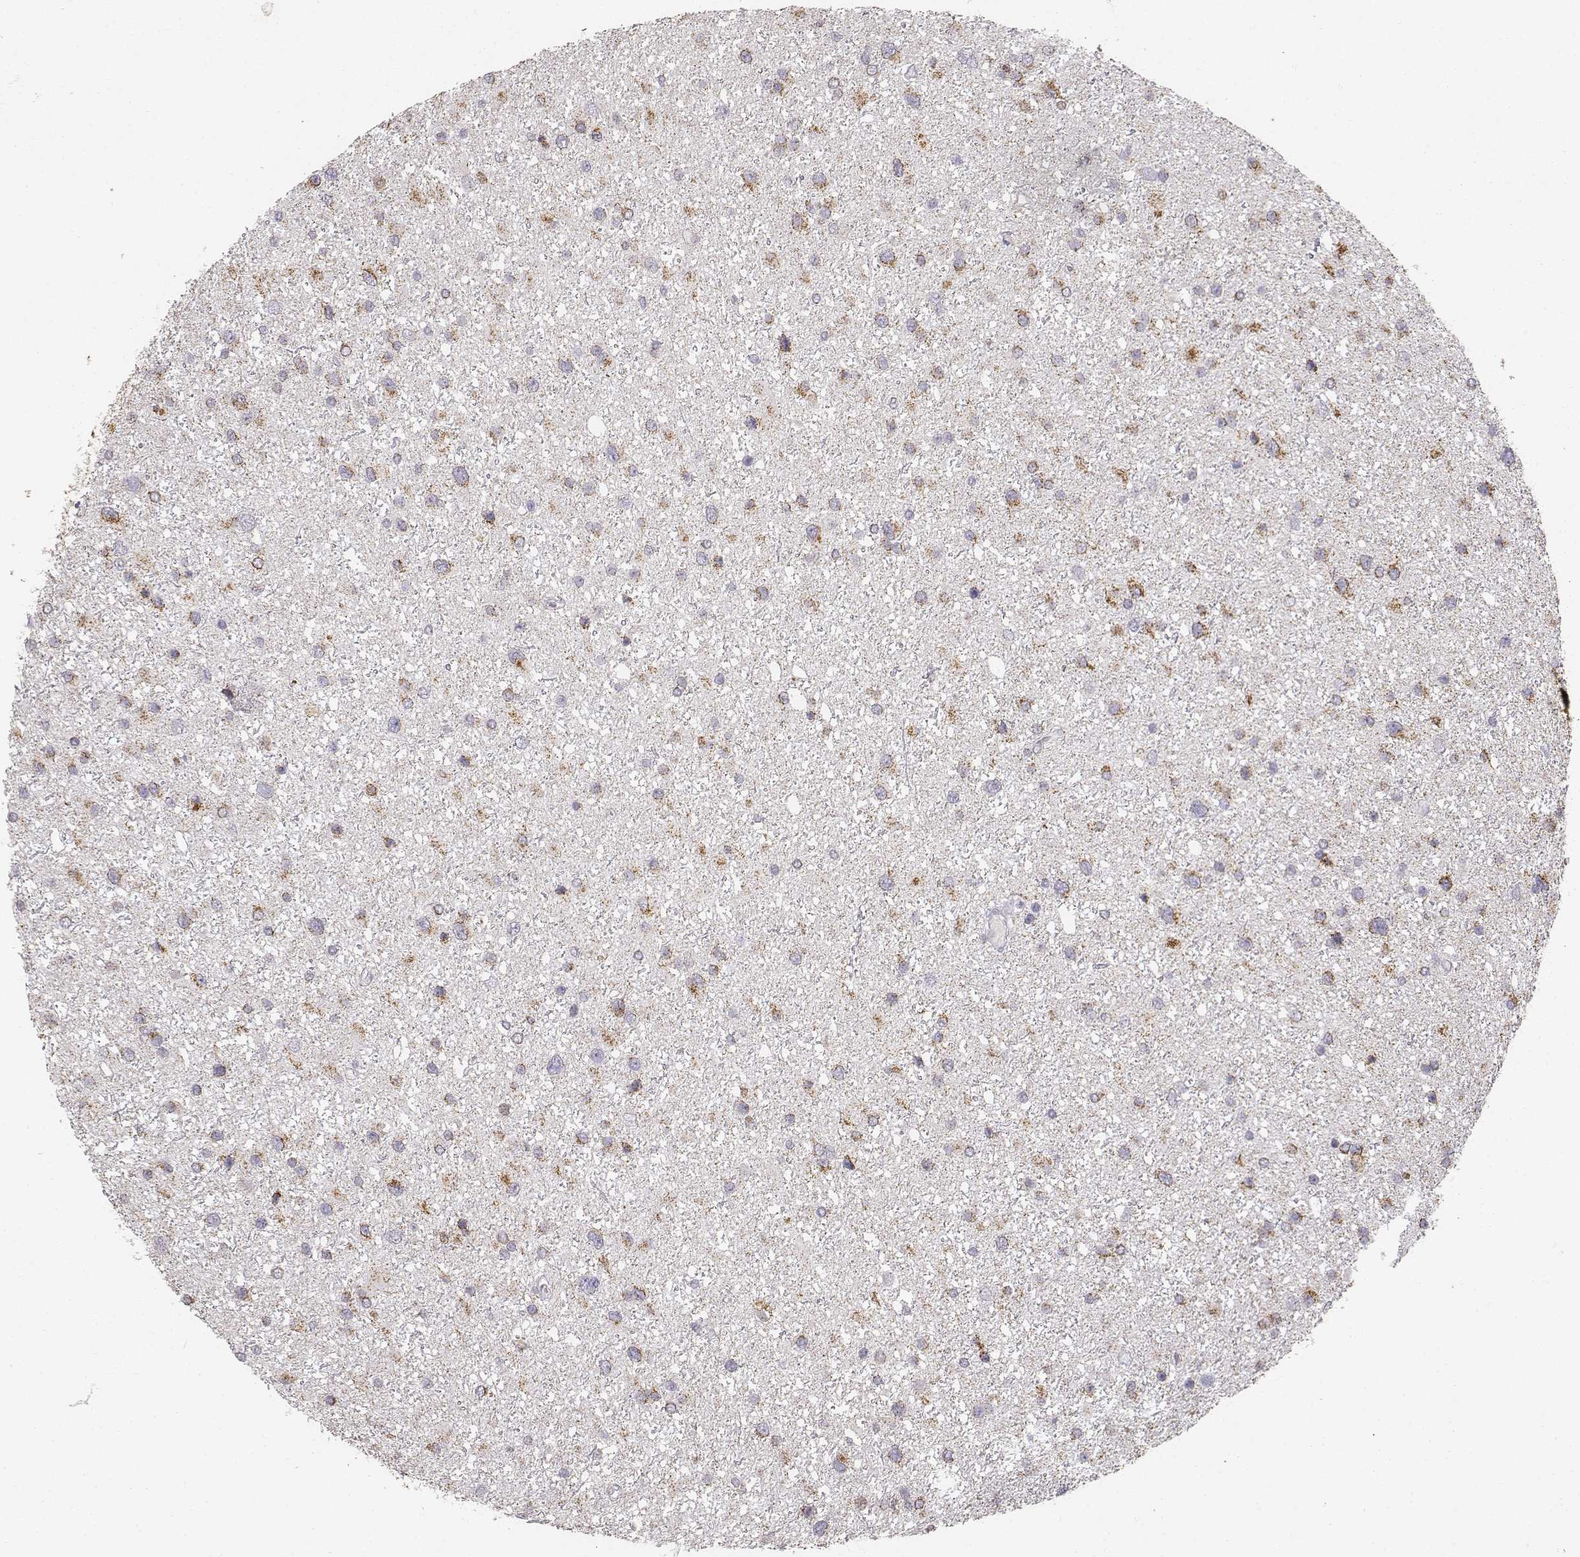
{"staining": {"intensity": "moderate", "quantity": ">75%", "location": "cytoplasmic/membranous"}, "tissue": "glioma", "cell_type": "Tumor cells", "image_type": "cancer", "snomed": [{"axis": "morphology", "description": "Glioma, malignant, Low grade"}, {"axis": "topography", "description": "Brain"}], "caption": "This image exhibits glioma stained with IHC to label a protein in brown. The cytoplasmic/membranous of tumor cells show moderate positivity for the protein. Nuclei are counter-stained blue.", "gene": "ABCD3", "patient": {"sex": "female", "age": 32}}